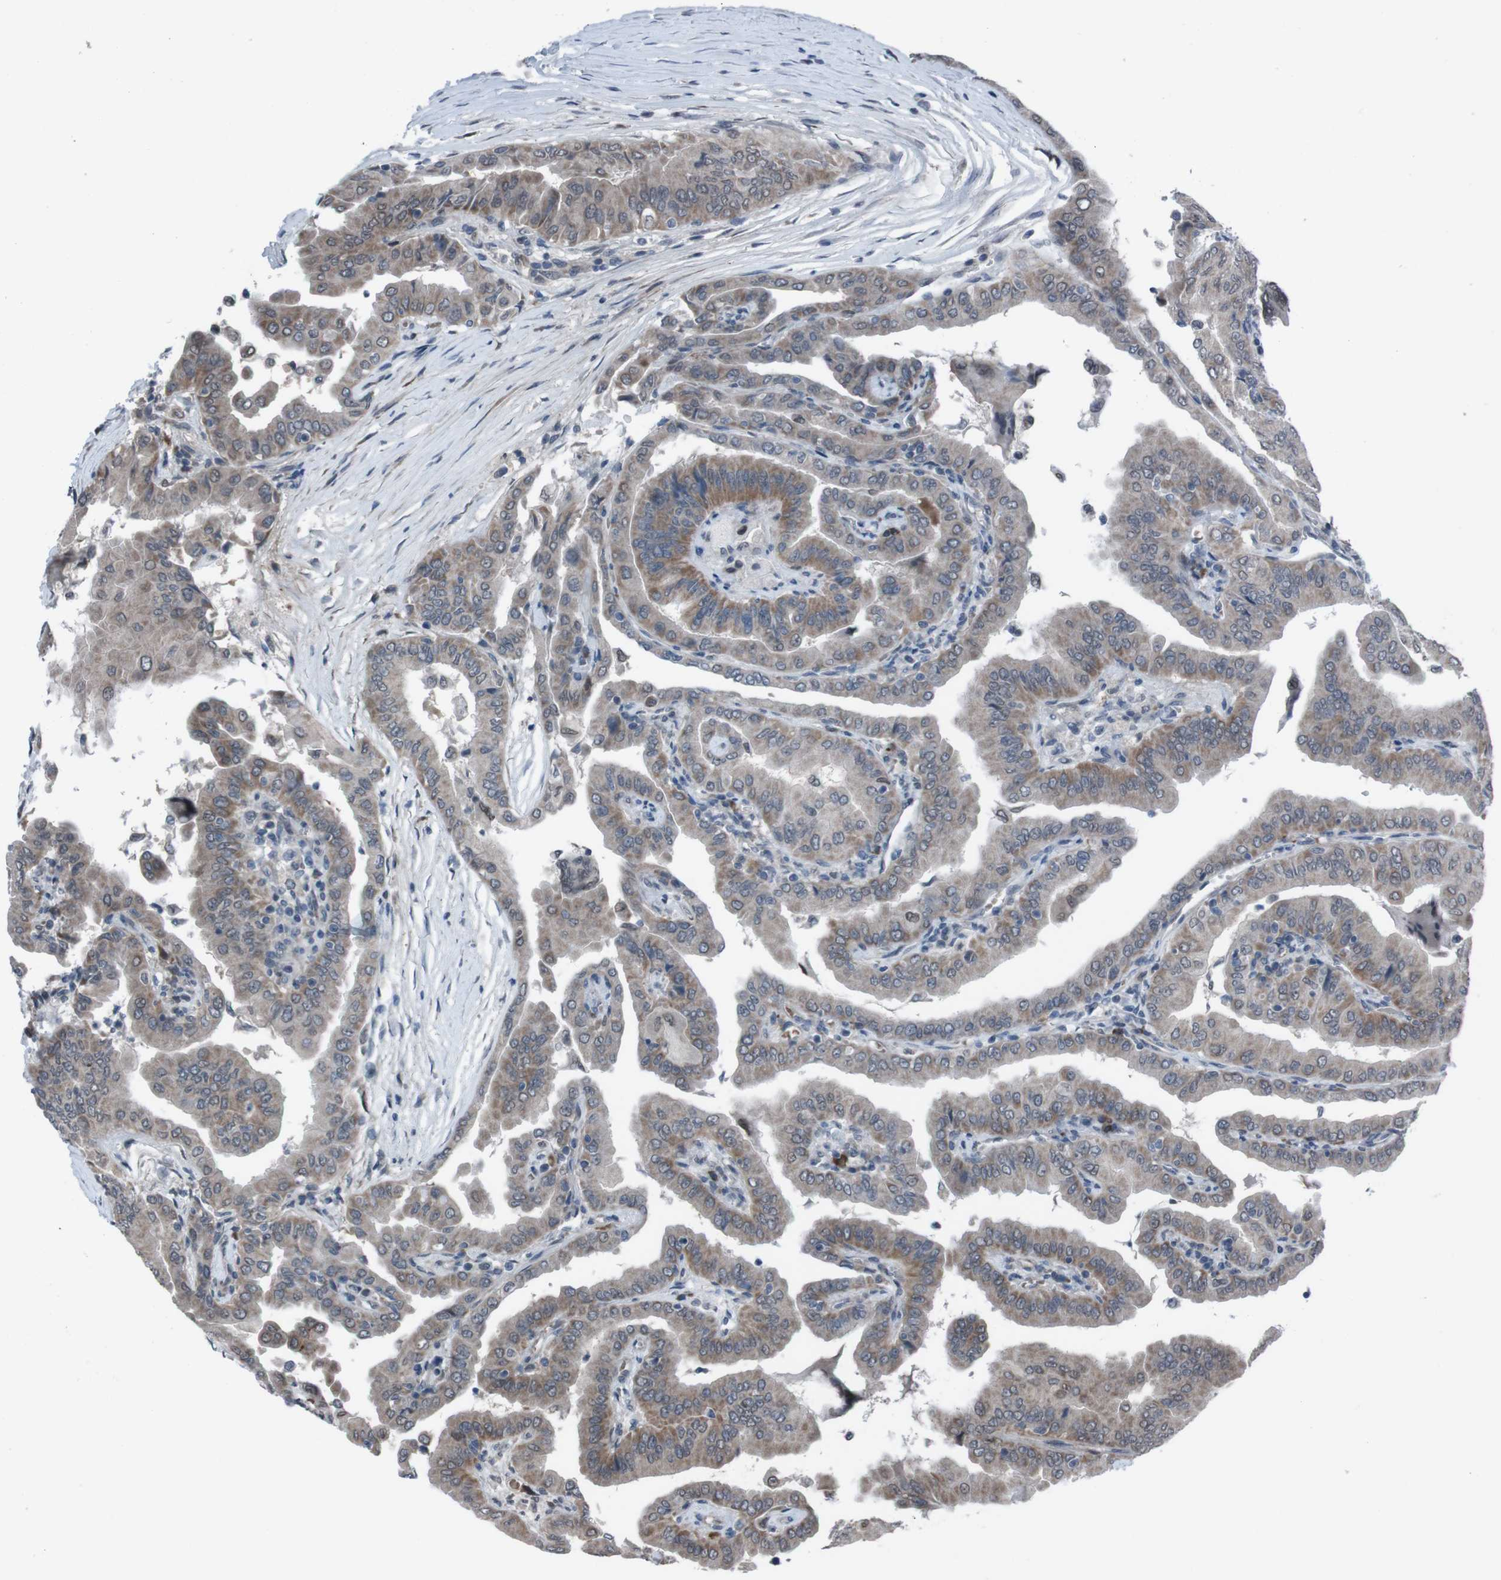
{"staining": {"intensity": "moderate", "quantity": "25%-75%", "location": "cytoplasmic/membranous"}, "tissue": "thyroid cancer", "cell_type": "Tumor cells", "image_type": "cancer", "snomed": [{"axis": "morphology", "description": "Papillary adenocarcinoma, NOS"}, {"axis": "topography", "description": "Thyroid gland"}], "caption": "There is medium levels of moderate cytoplasmic/membranous expression in tumor cells of thyroid cancer (papillary adenocarcinoma), as demonstrated by immunohistochemical staining (brown color).", "gene": "SS18L1", "patient": {"sex": "male", "age": 33}}